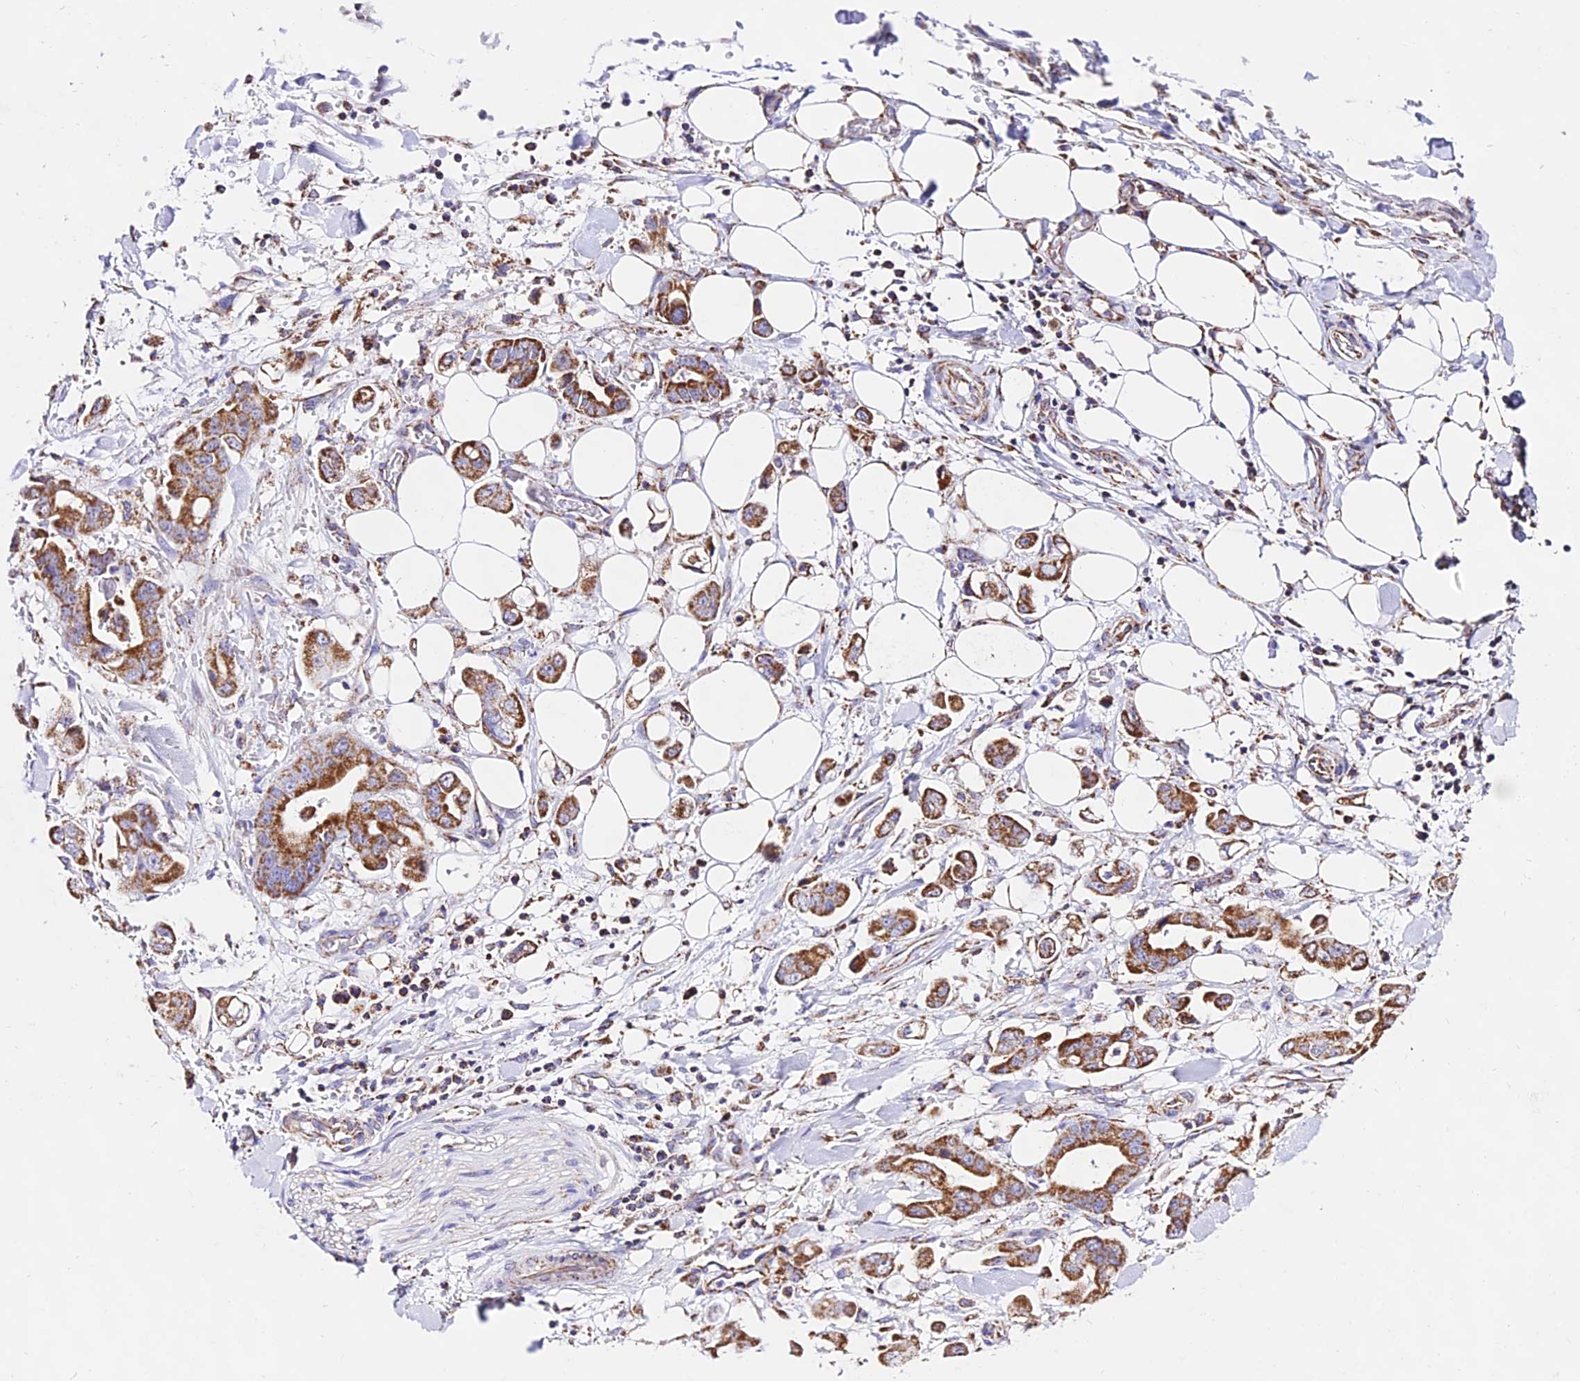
{"staining": {"intensity": "moderate", "quantity": ">75%", "location": "cytoplasmic/membranous"}, "tissue": "stomach cancer", "cell_type": "Tumor cells", "image_type": "cancer", "snomed": [{"axis": "morphology", "description": "Adenocarcinoma, NOS"}, {"axis": "topography", "description": "Stomach"}], "caption": "High-magnification brightfield microscopy of stomach cancer (adenocarcinoma) stained with DAB (3,3'-diaminobenzidine) (brown) and counterstained with hematoxylin (blue). tumor cells exhibit moderate cytoplasmic/membranous positivity is appreciated in about>75% of cells. (DAB IHC with brightfield microscopy, high magnification).", "gene": "ATP5PD", "patient": {"sex": "male", "age": 62}}